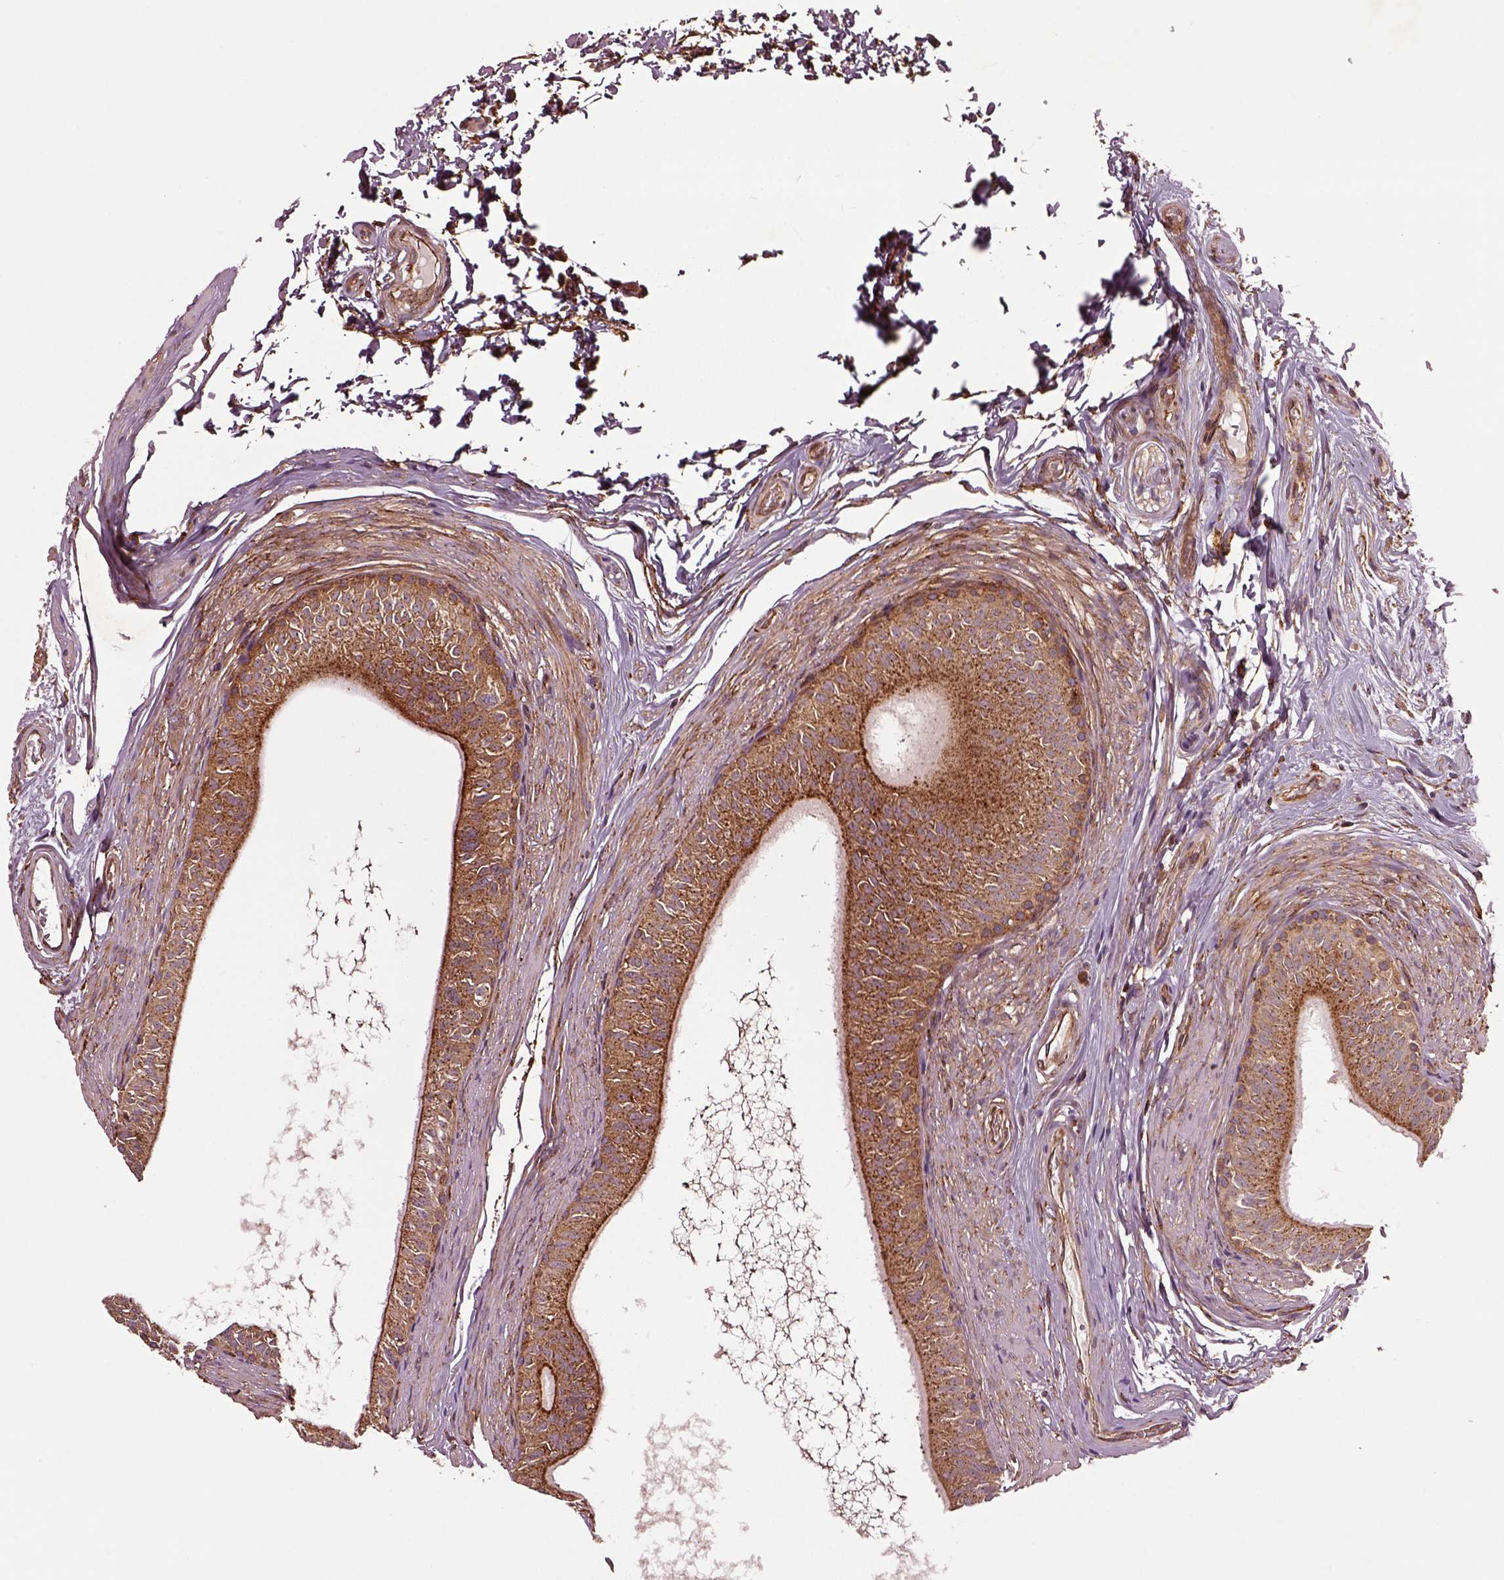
{"staining": {"intensity": "moderate", "quantity": "25%-75%", "location": "cytoplasmic/membranous"}, "tissue": "epididymis", "cell_type": "Glandular cells", "image_type": "normal", "snomed": [{"axis": "morphology", "description": "Normal tissue, NOS"}, {"axis": "topography", "description": "Epididymis"}], "caption": "Immunohistochemical staining of normal epididymis demonstrates medium levels of moderate cytoplasmic/membranous staining in approximately 25%-75% of glandular cells.", "gene": "WASHC2A", "patient": {"sex": "male", "age": 36}}